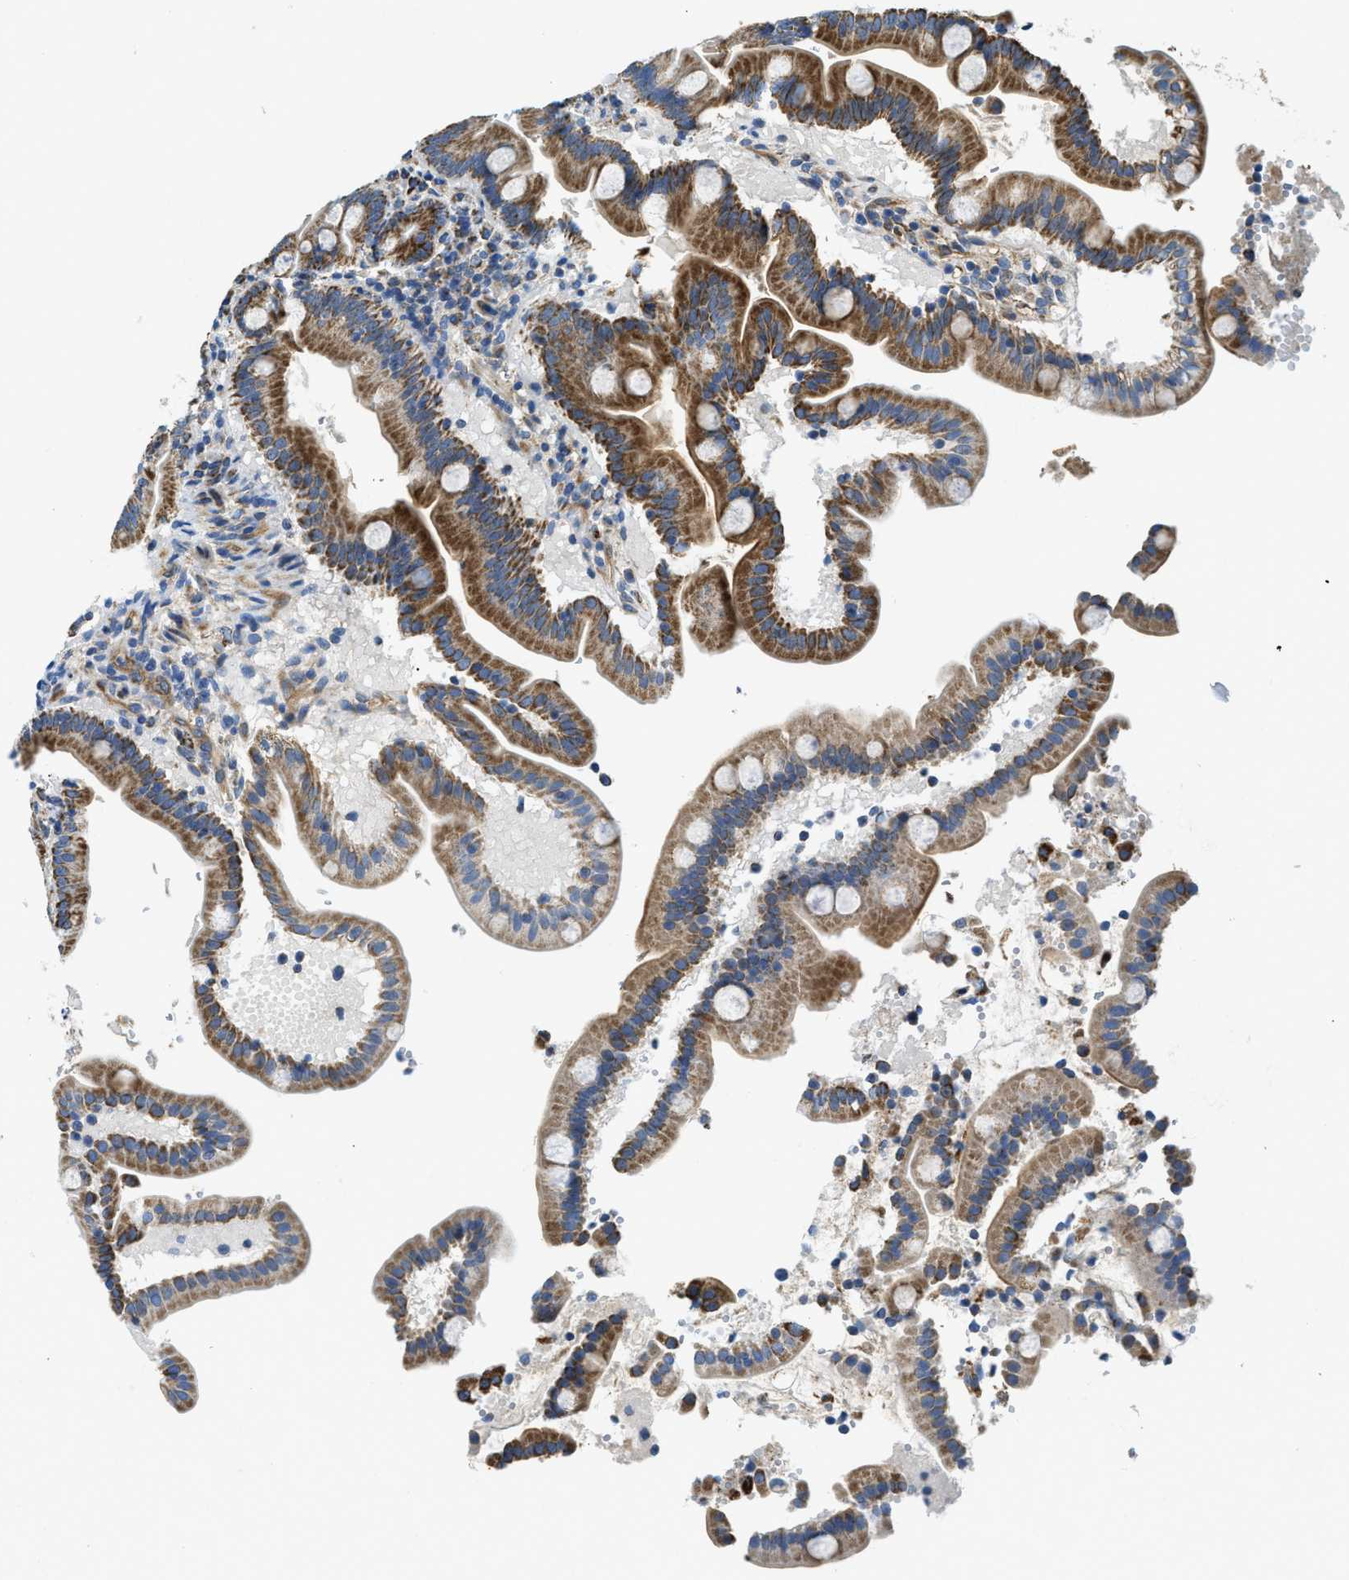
{"staining": {"intensity": "strong", "quantity": ">75%", "location": "cytoplasmic/membranous"}, "tissue": "duodenum", "cell_type": "Glandular cells", "image_type": "normal", "snomed": [{"axis": "morphology", "description": "Normal tissue, NOS"}, {"axis": "topography", "description": "Duodenum"}], "caption": "Immunohistochemistry of benign duodenum shows high levels of strong cytoplasmic/membranous staining in approximately >75% of glandular cells. (DAB (3,3'-diaminobenzidine) = brown stain, brightfield microscopy at high magnification).", "gene": "STK33", "patient": {"sex": "male", "age": 54}}